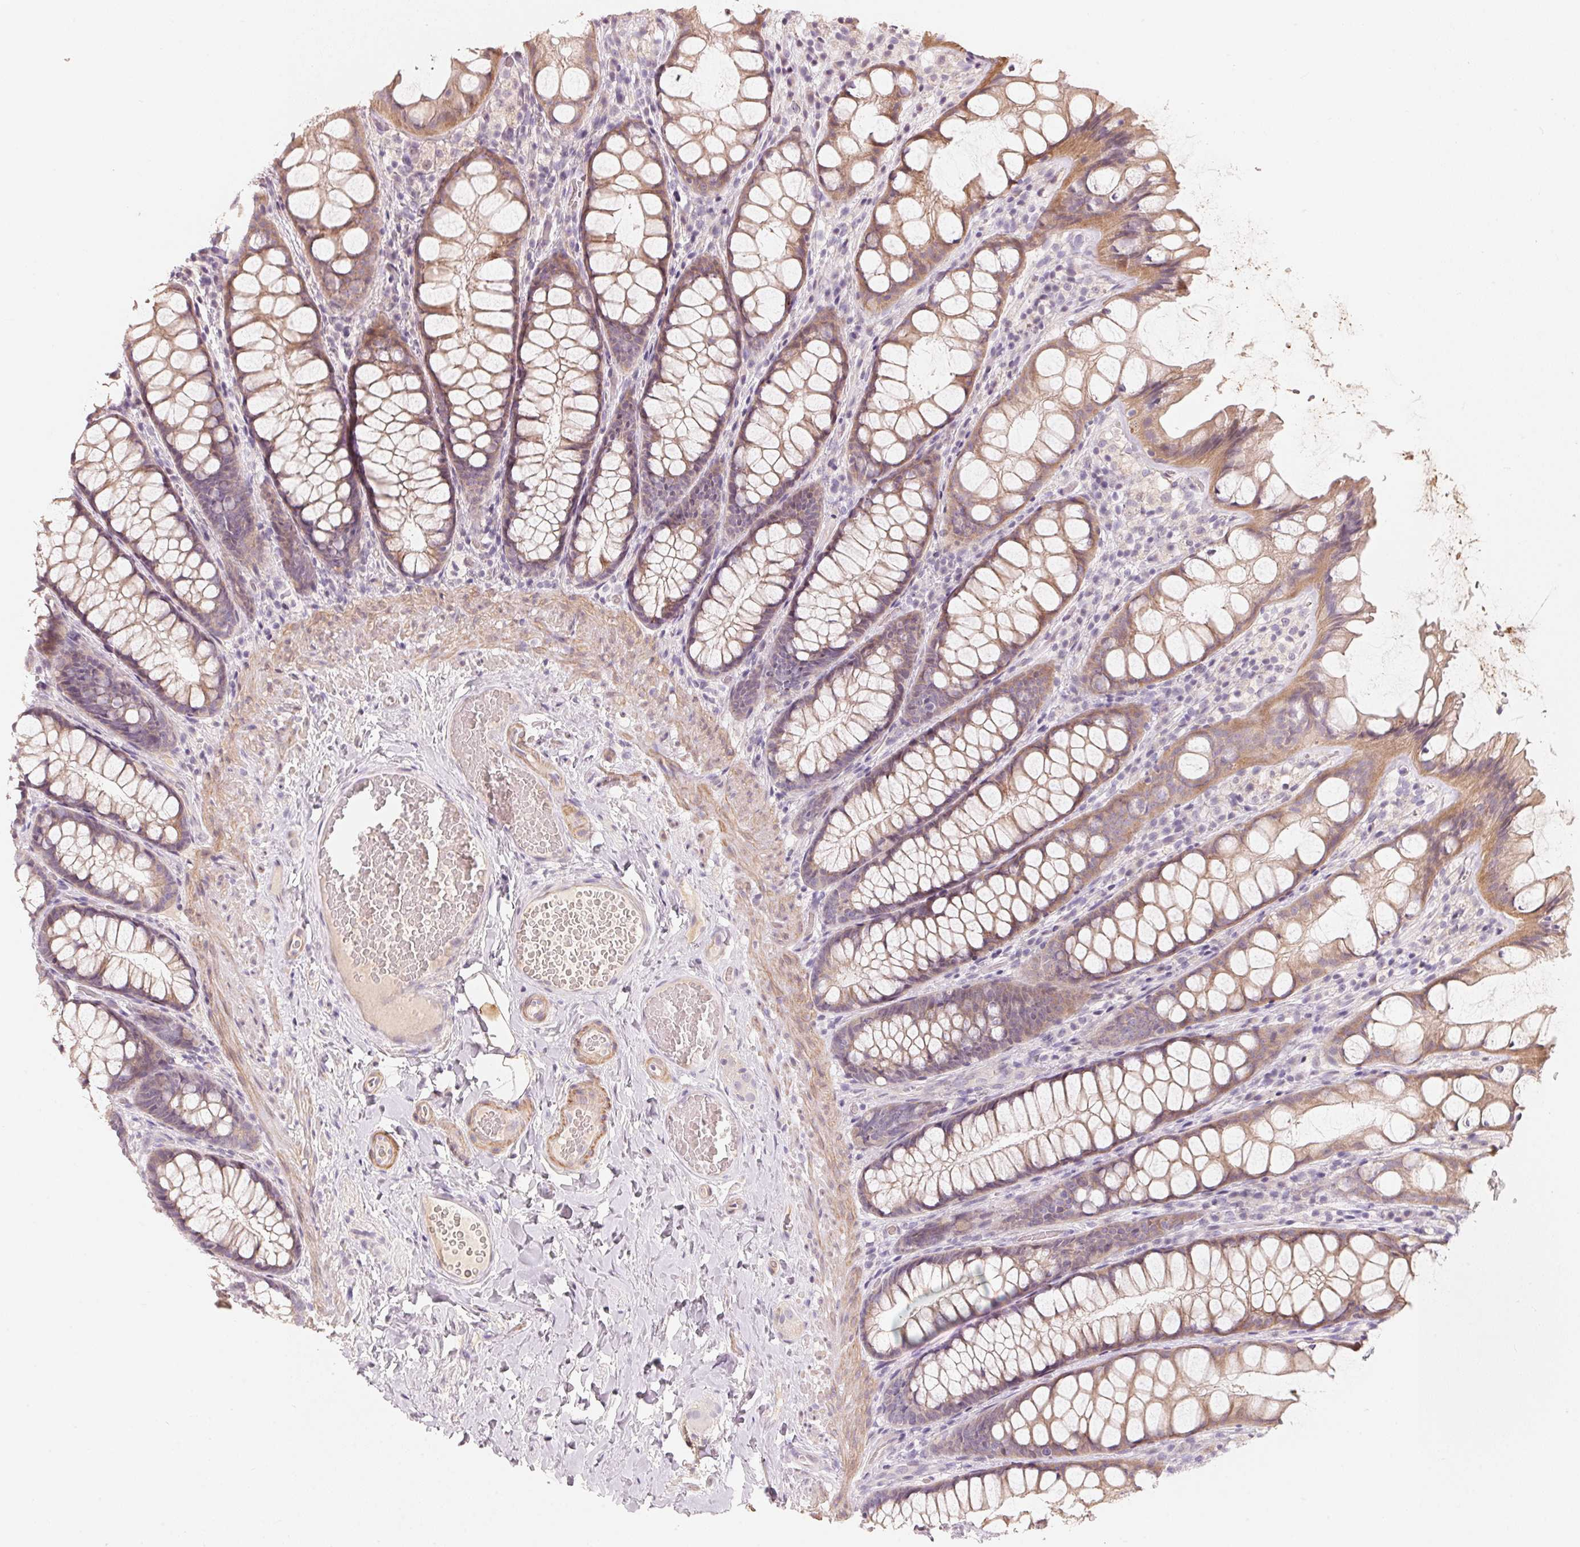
{"staining": {"intensity": "weak", "quantity": "25%-75%", "location": "cytoplasmic/membranous"}, "tissue": "colon", "cell_type": "Endothelial cells", "image_type": "normal", "snomed": [{"axis": "morphology", "description": "Normal tissue, NOS"}, {"axis": "topography", "description": "Colon"}], "caption": "Immunohistochemistry (DAB (3,3'-diaminobenzidine)) staining of benign human colon reveals weak cytoplasmic/membranous protein expression in about 25%-75% of endothelial cells. (DAB (3,3'-diaminobenzidine) IHC with brightfield microscopy, high magnification).", "gene": "TP53AIP1", "patient": {"sex": "male", "age": 47}}